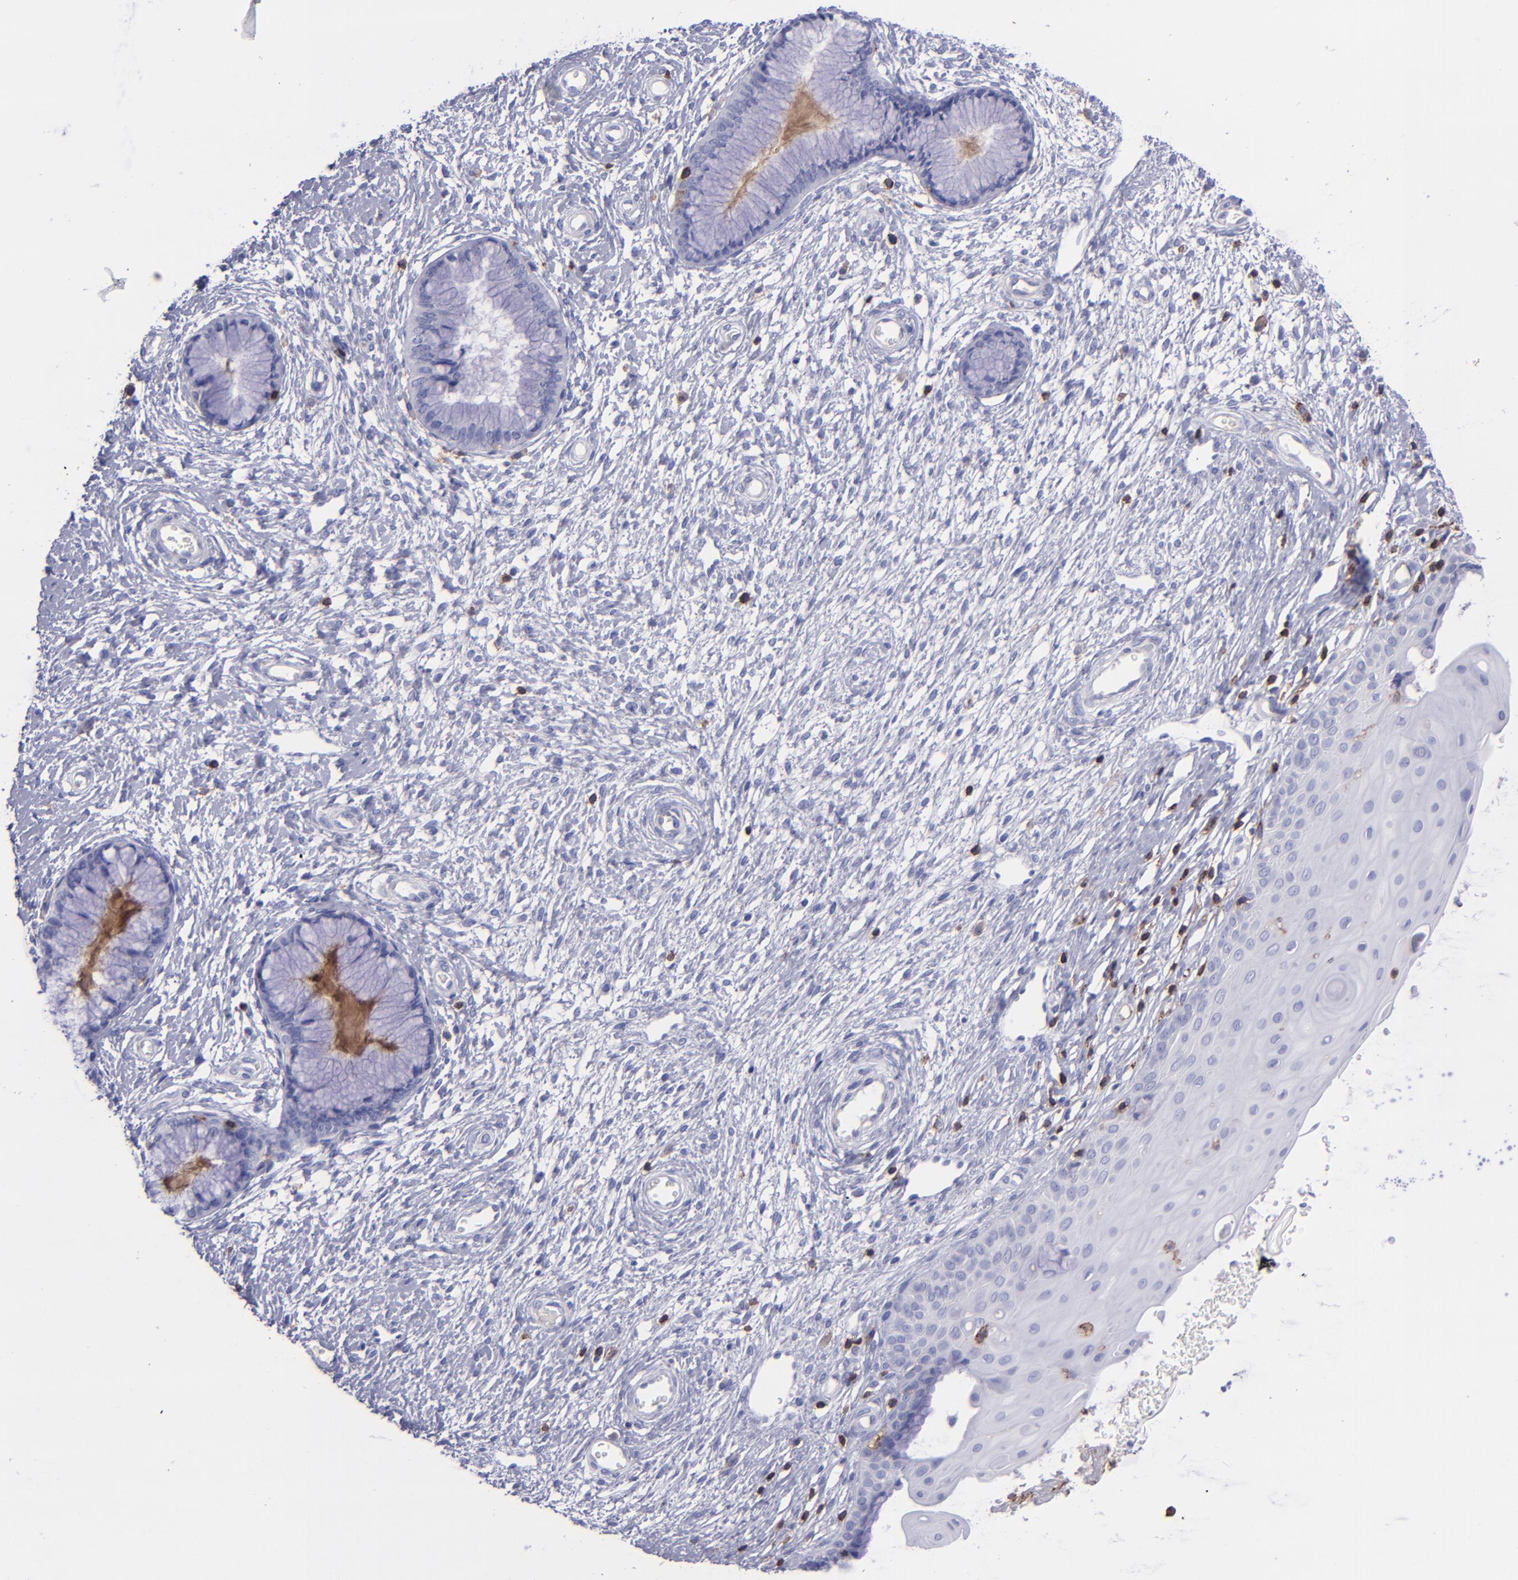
{"staining": {"intensity": "negative", "quantity": "none", "location": "none"}, "tissue": "cervix", "cell_type": "Glandular cells", "image_type": "normal", "snomed": [{"axis": "morphology", "description": "Normal tissue, NOS"}, {"axis": "topography", "description": "Cervix"}], "caption": "Image shows no significant protein positivity in glandular cells of normal cervix. The staining is performed using DAB brown chromogen with nuclei counter-stained in using hematoxylin.", "gene": "ICAM3", "patient": {"sex": "female", "age": 55}}